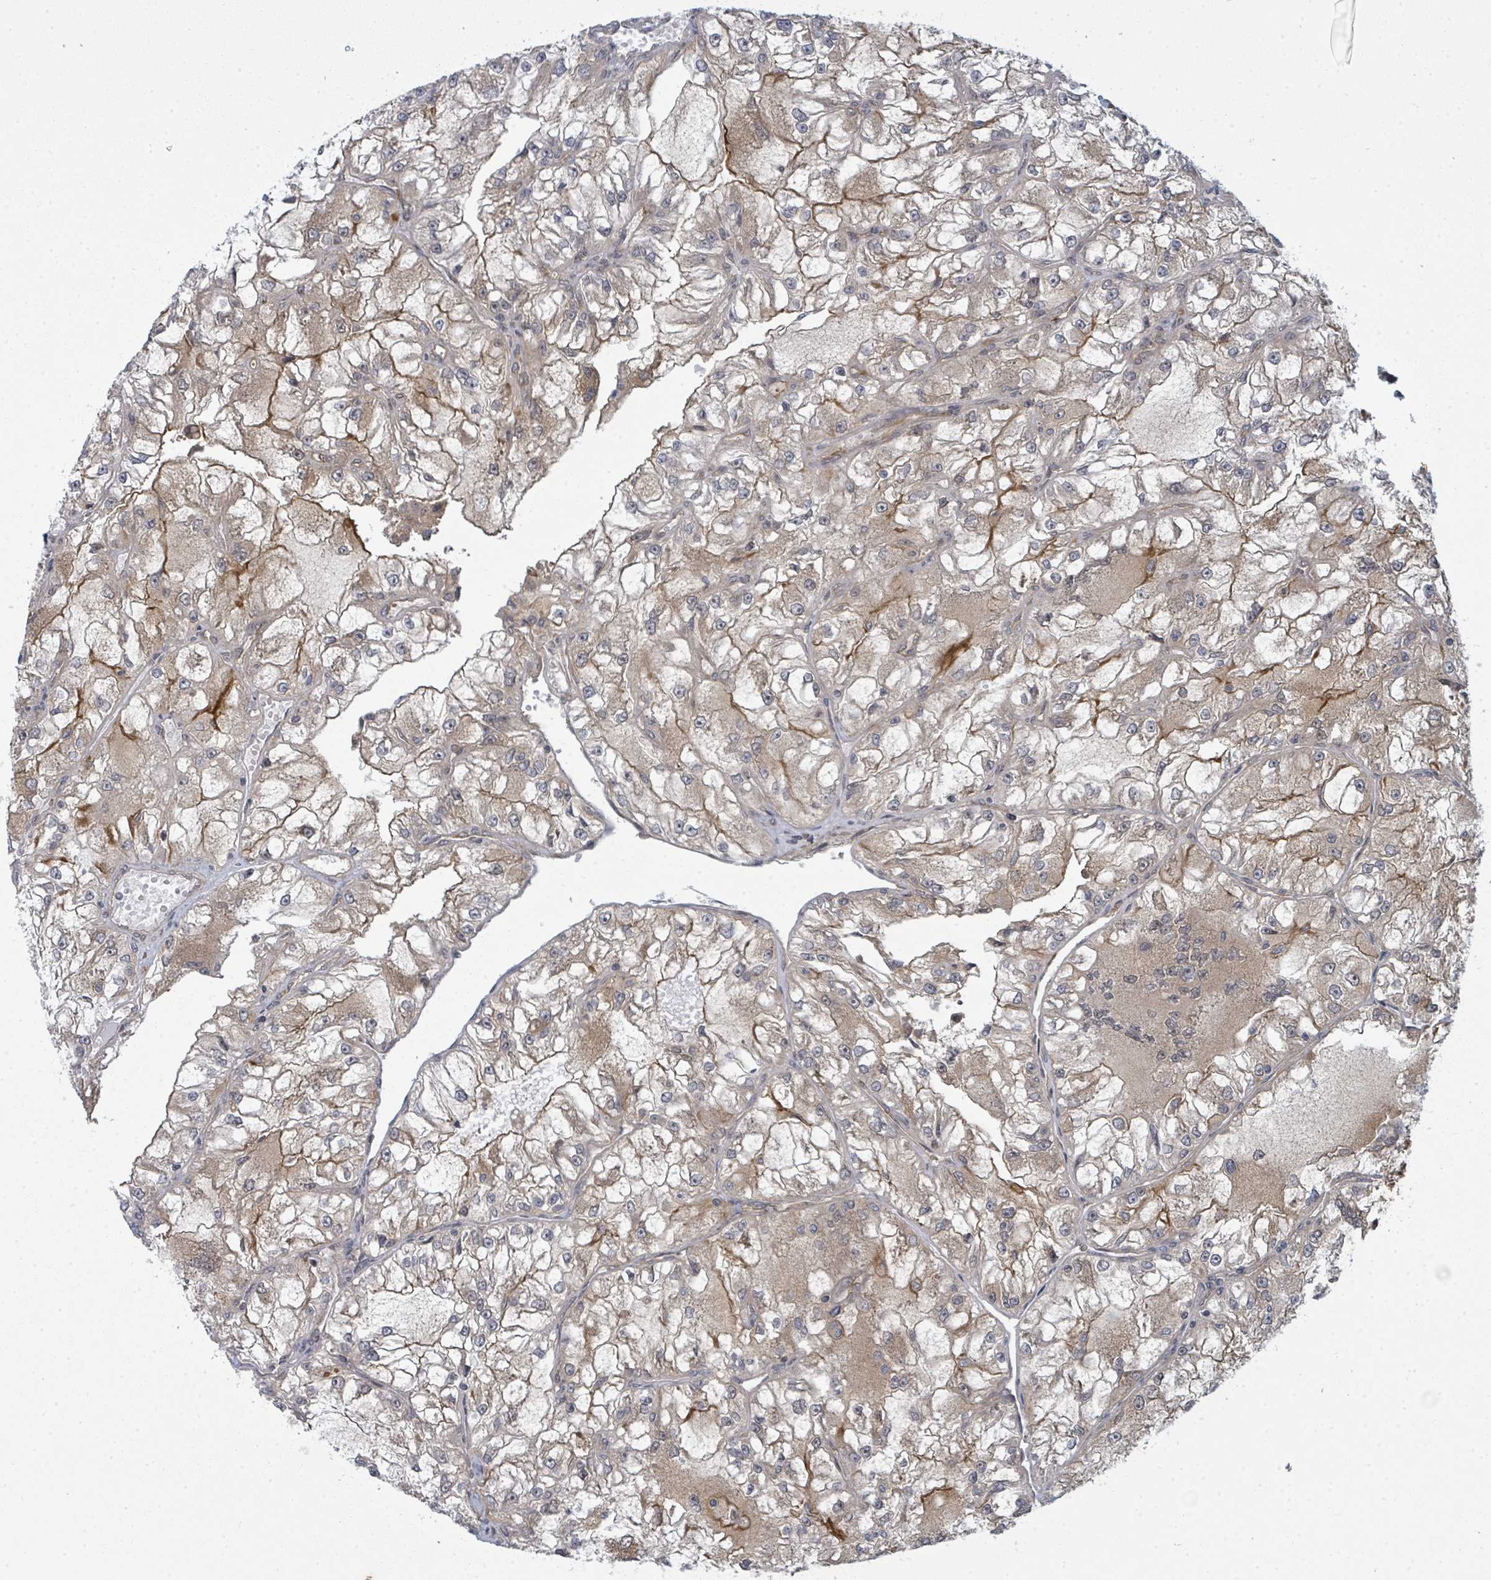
{"staining": {"intensity": "moderate", "quantity": "25%-75%", "location": "cytoplasmic/membranous"}, "tissue": "renal cancer", "cell_type": "Tumor cells", "image_type": "cancer", "snomed": [{"axis": "morphology", "description": "Adenocarcinoma, NOS"}, {"axis": "topography", "description": "Kidney"}], "caption": "The immunohistochemical stain labels moderate cytoplasmic/membranous positivity in tumor cells of adenocarcinoma (renal) tissue.", "gene": "PSMG2", "patient": {"sex": "female", "age": 72}}